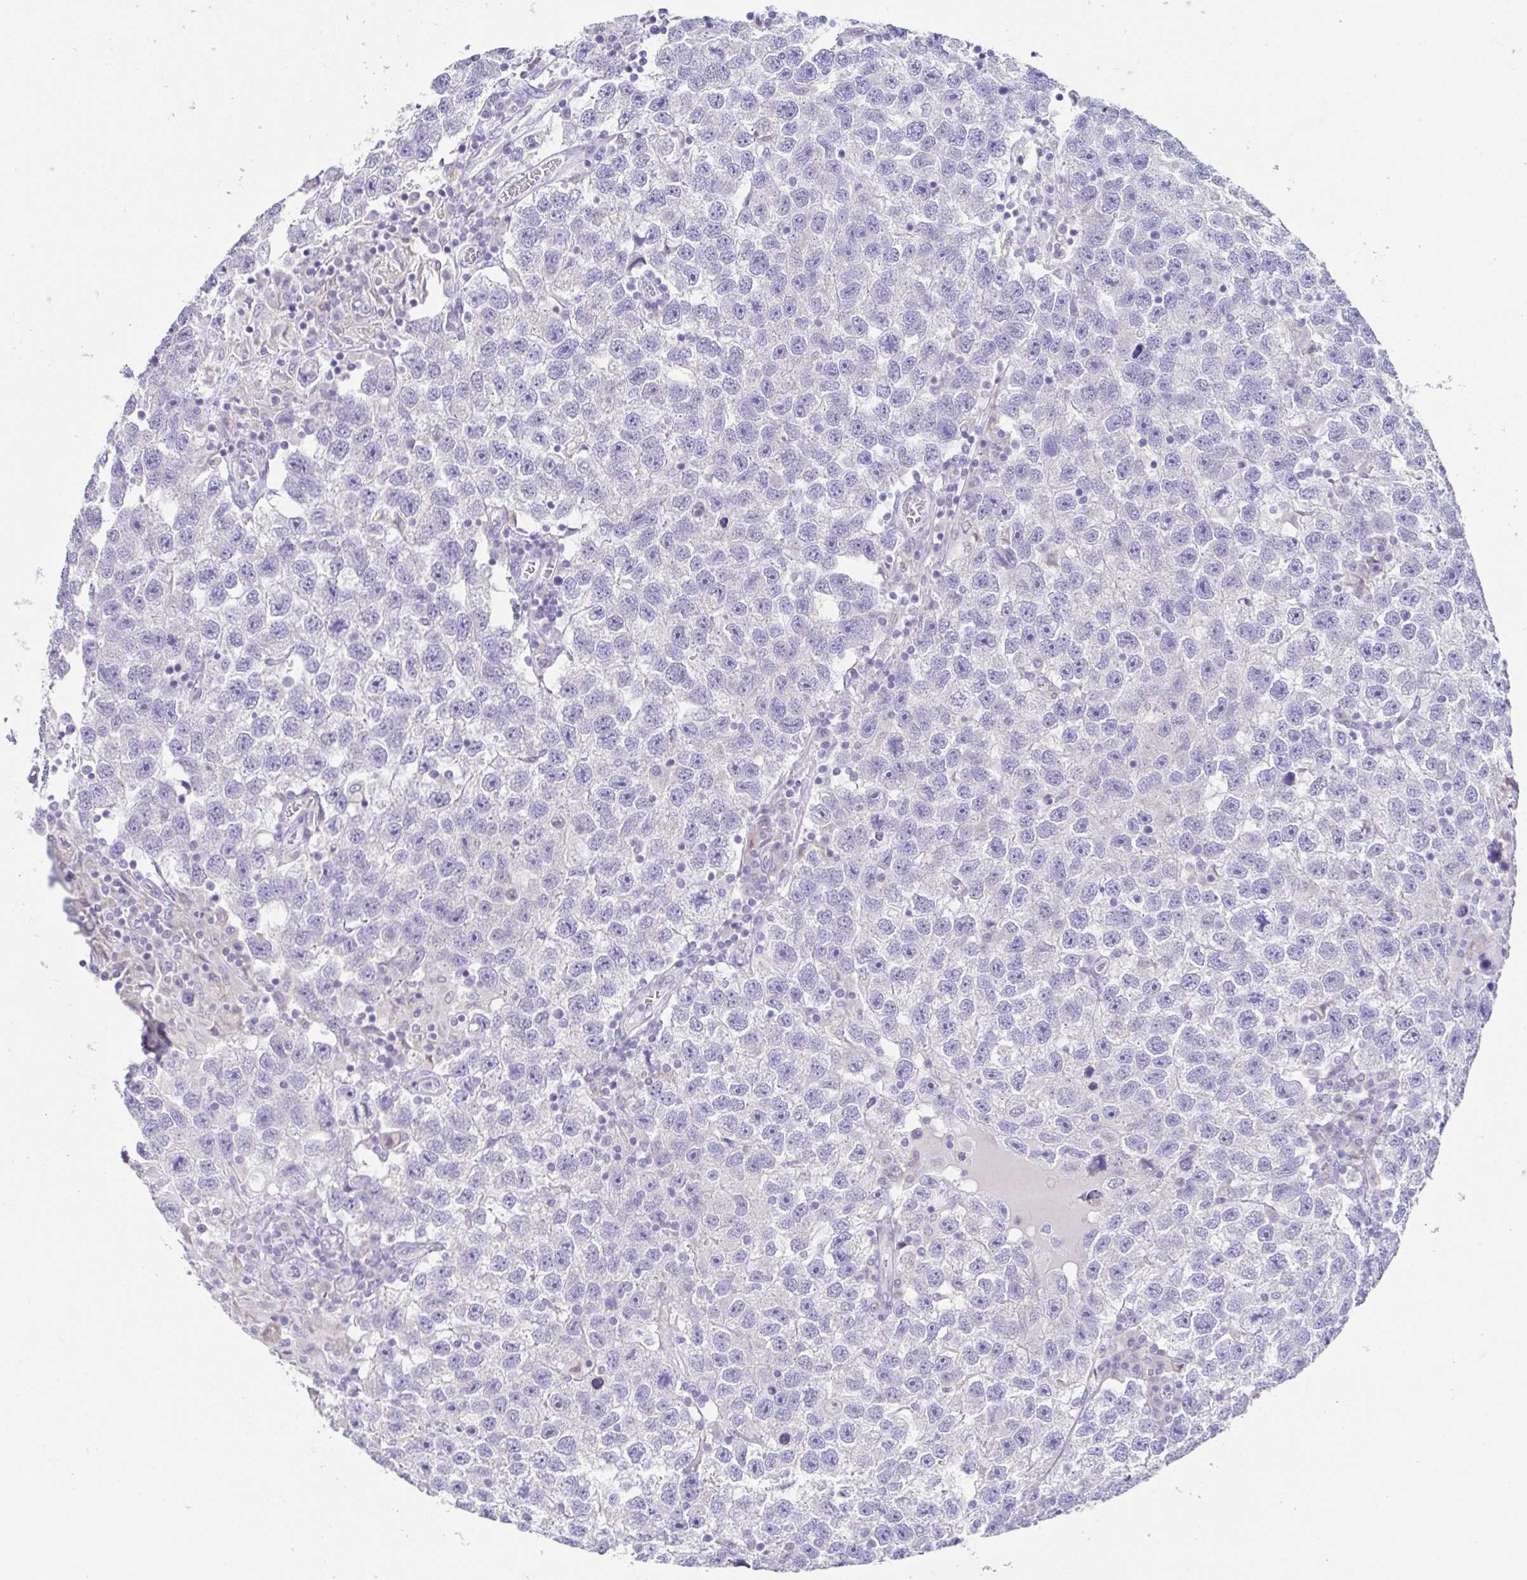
{"staining": {"intensity": "negative", "quantity": "none", "location": "none"}, "tissue": "testis cancer", "cell_type": "Tumor cells", "image_type": "cancer", "snomed": [{"axis": "morphology", "description": "Seminoma, NOS"}, {"axis": "topography", "description": "Testis"}], "caption": "An image of human testis seminoma is negative for staining in tumor cells.", "gene": "RDH11", "patient": {"sex": "male", "age": 26}}